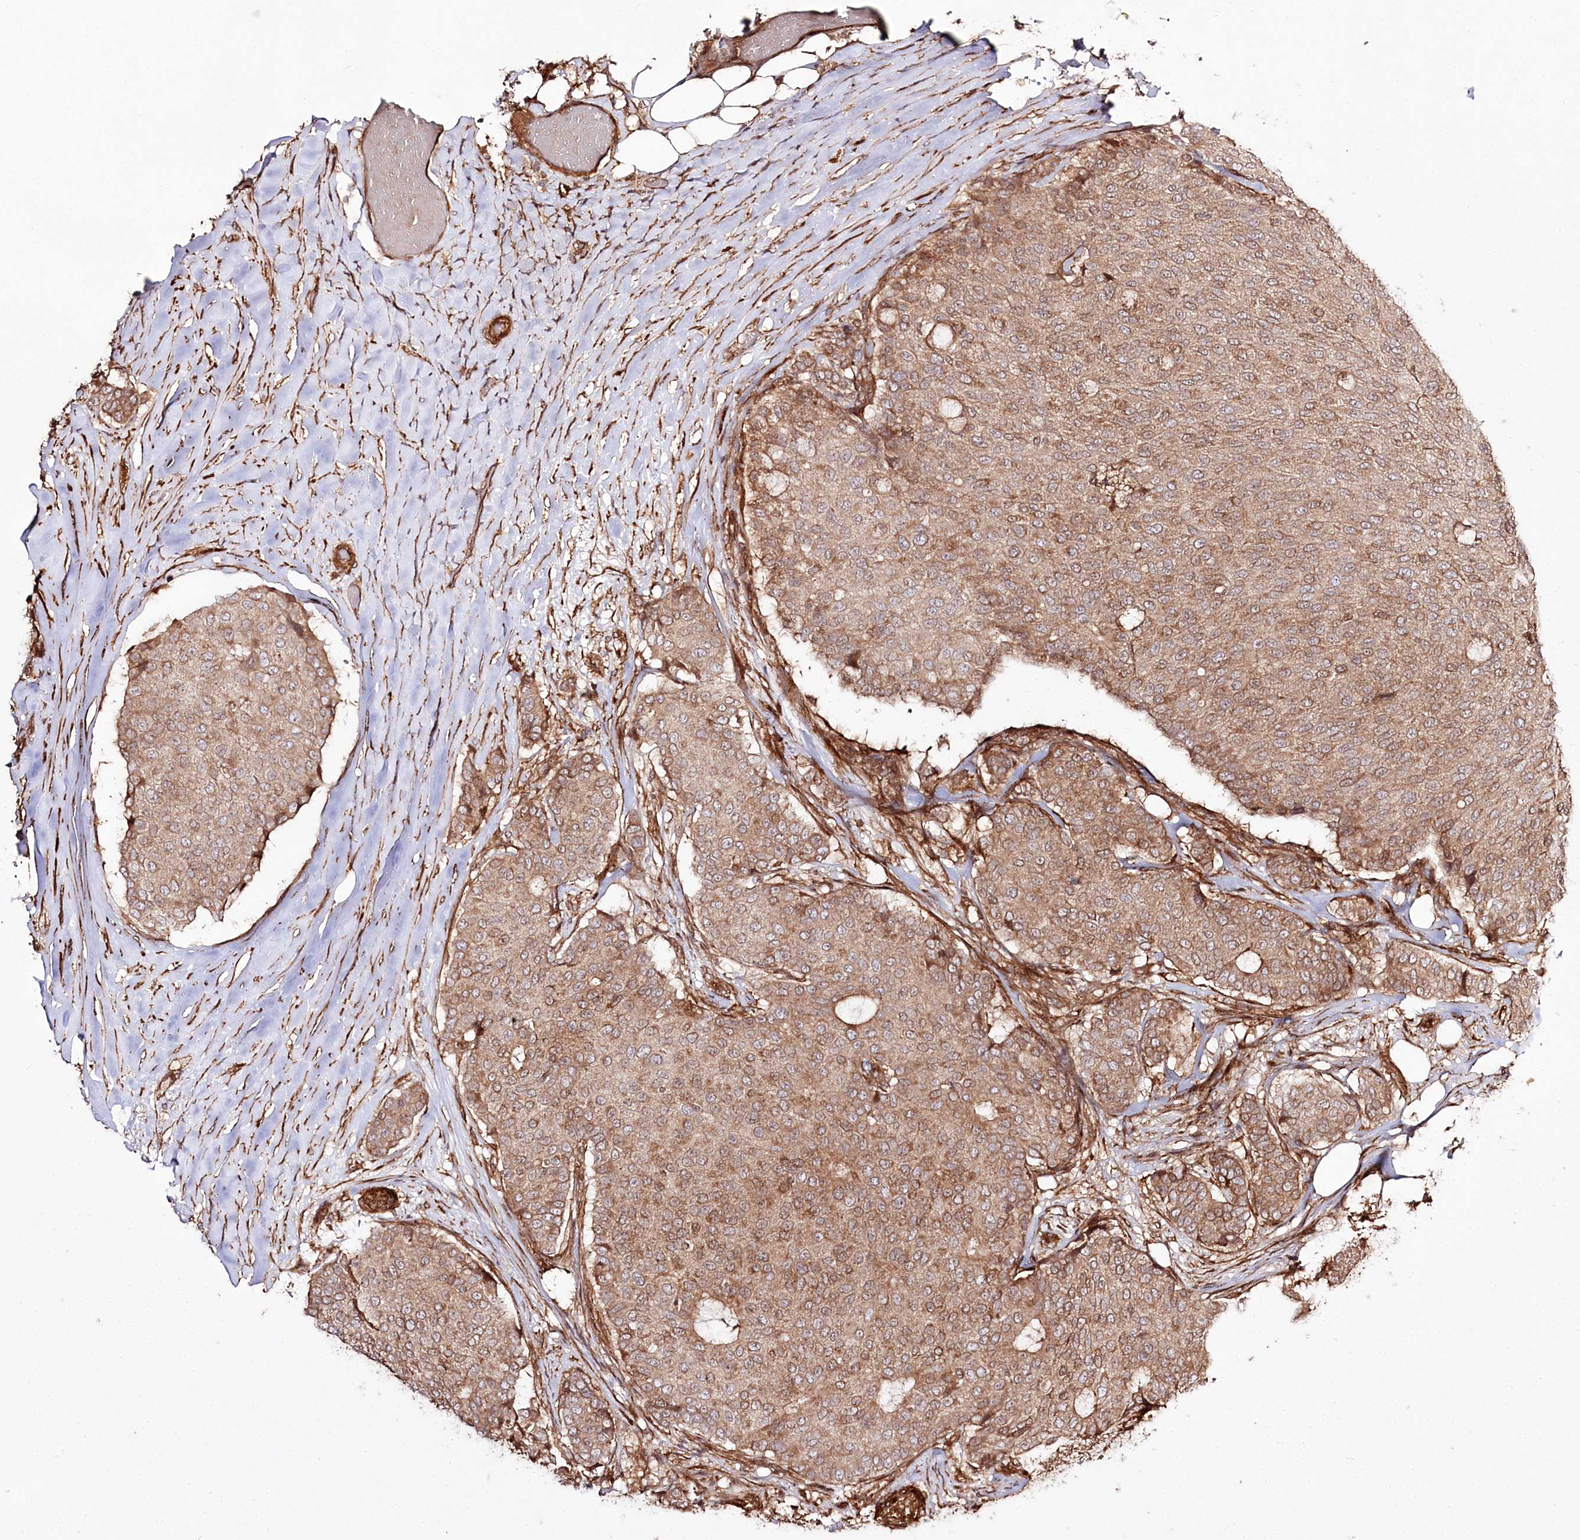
{"staining": {"intensity": "moderate", "quantity": ">75%", "location": "cytoplasmic/membranous"}, "tissue": "breast cancer", "cell_type": "Tumor cells", "image_type": "cancer", "snomed": [{"axis": "morphology", "description": "Duct carcinoma"}, {"axis": "topography", "description": "Breast"}], "caption": "Tumor cells show medium levels of moderate cytoplasmic/membranous positivity in about >75% of cells in human breast invasive ductal carcinoma. The staining was performed using DAB, with brown indicating positive protein expression. Nuclei are stained blue with hematoxylin.", "gene": "REXO2", "patient": {"sex": "female", "age": 75}}